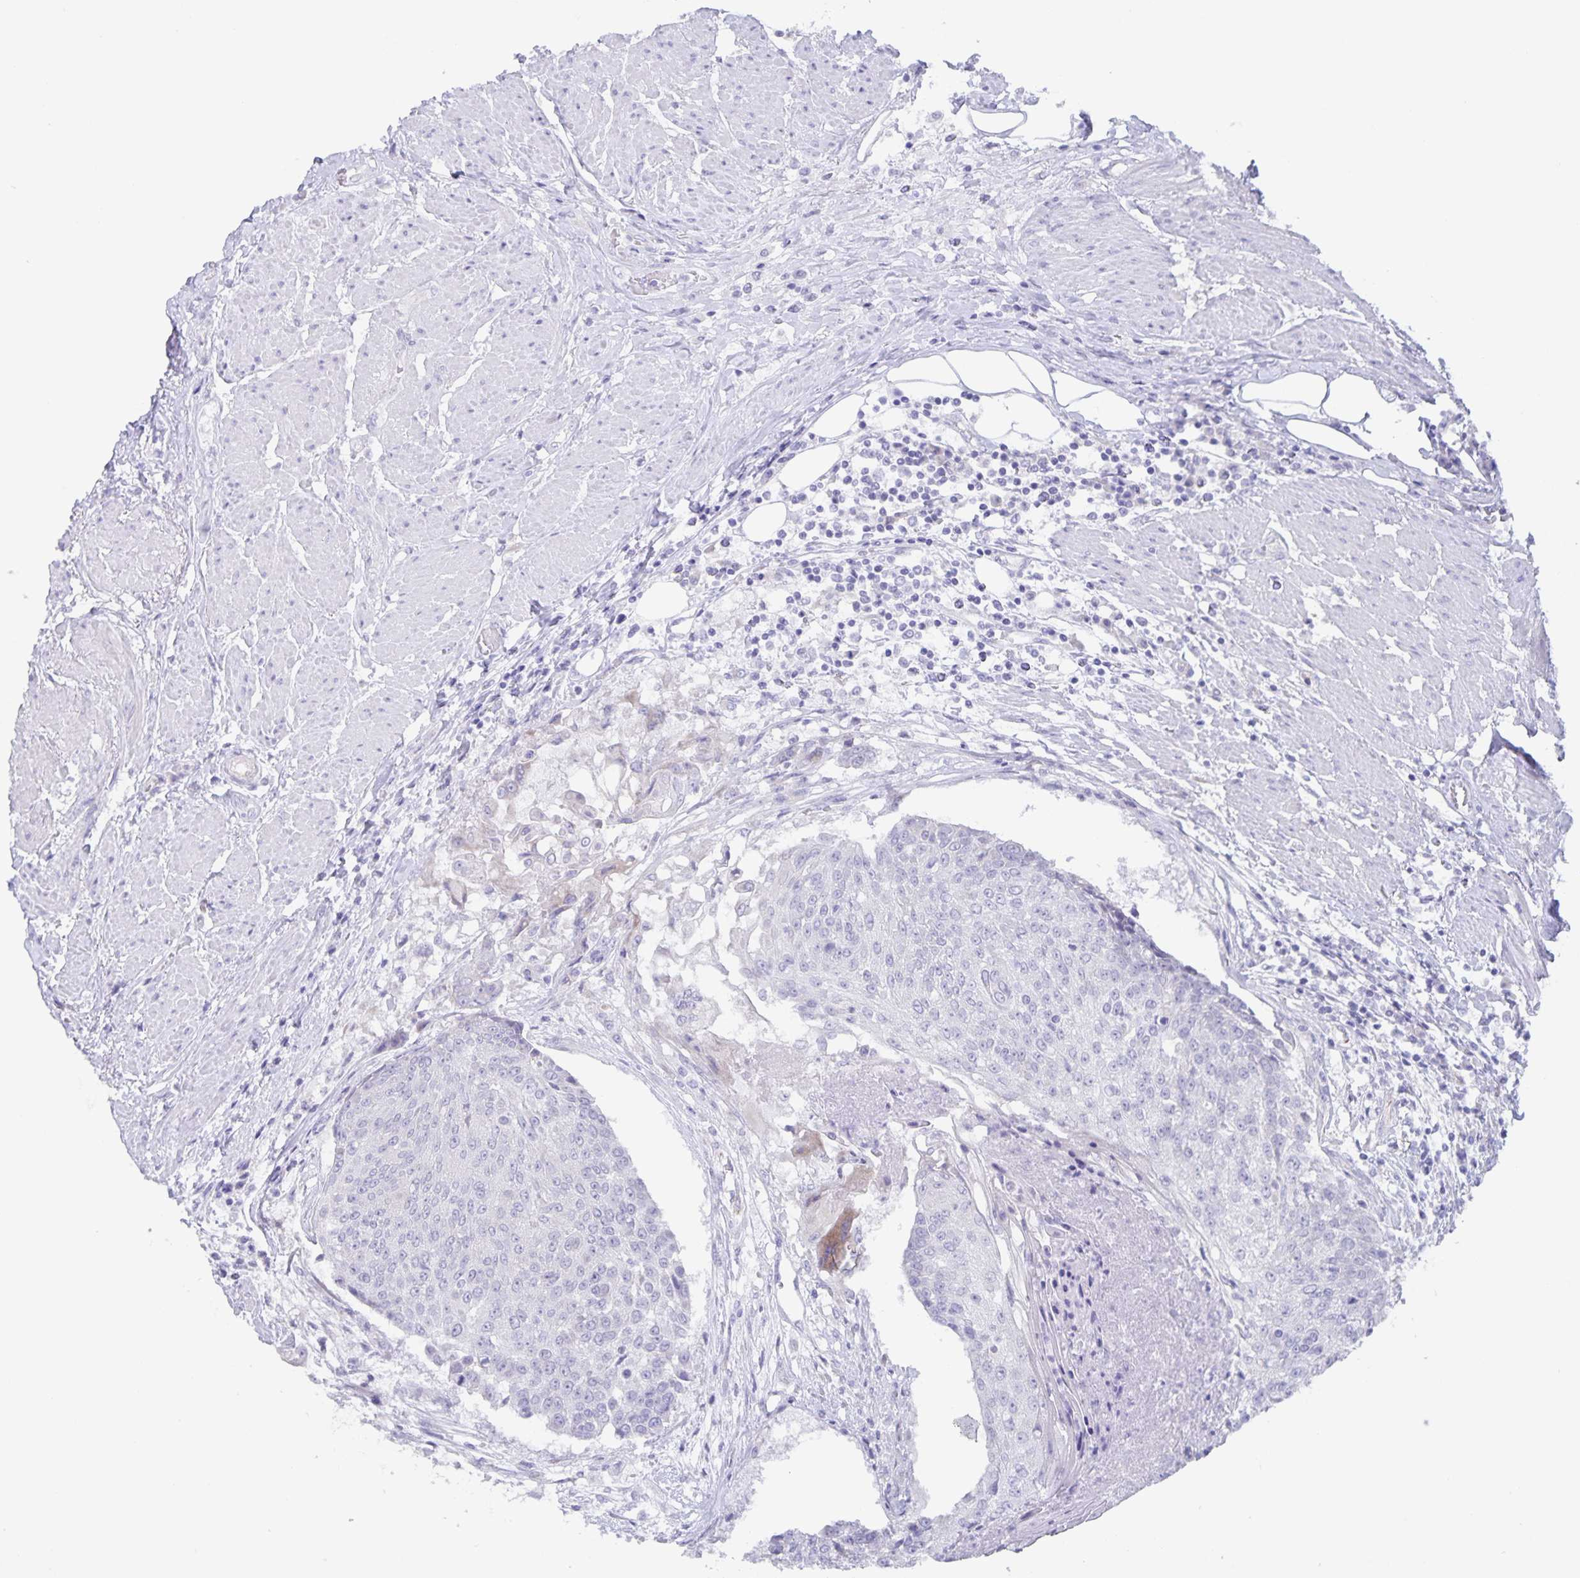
{"staining": {"intensity": "negative", "quantity": "none", "location": "none"}, "tissue": "urothelial cancer", "cell_type": "Tumor cells", "image_type": "cancer", "snomed": [{"axis": "morphology", "description": "Urothelial carcinoma, High grade"}, {"axis": "topography", "description": "Urinary bladder"}], "caption": "IHC histopathology image of neoplastic tissue: urothelial cancer stained with DAB demonstrates no significant protein staining in tumor cells.", "gene": "AQP4", "patient": {"sex": "female", "age": 63}}